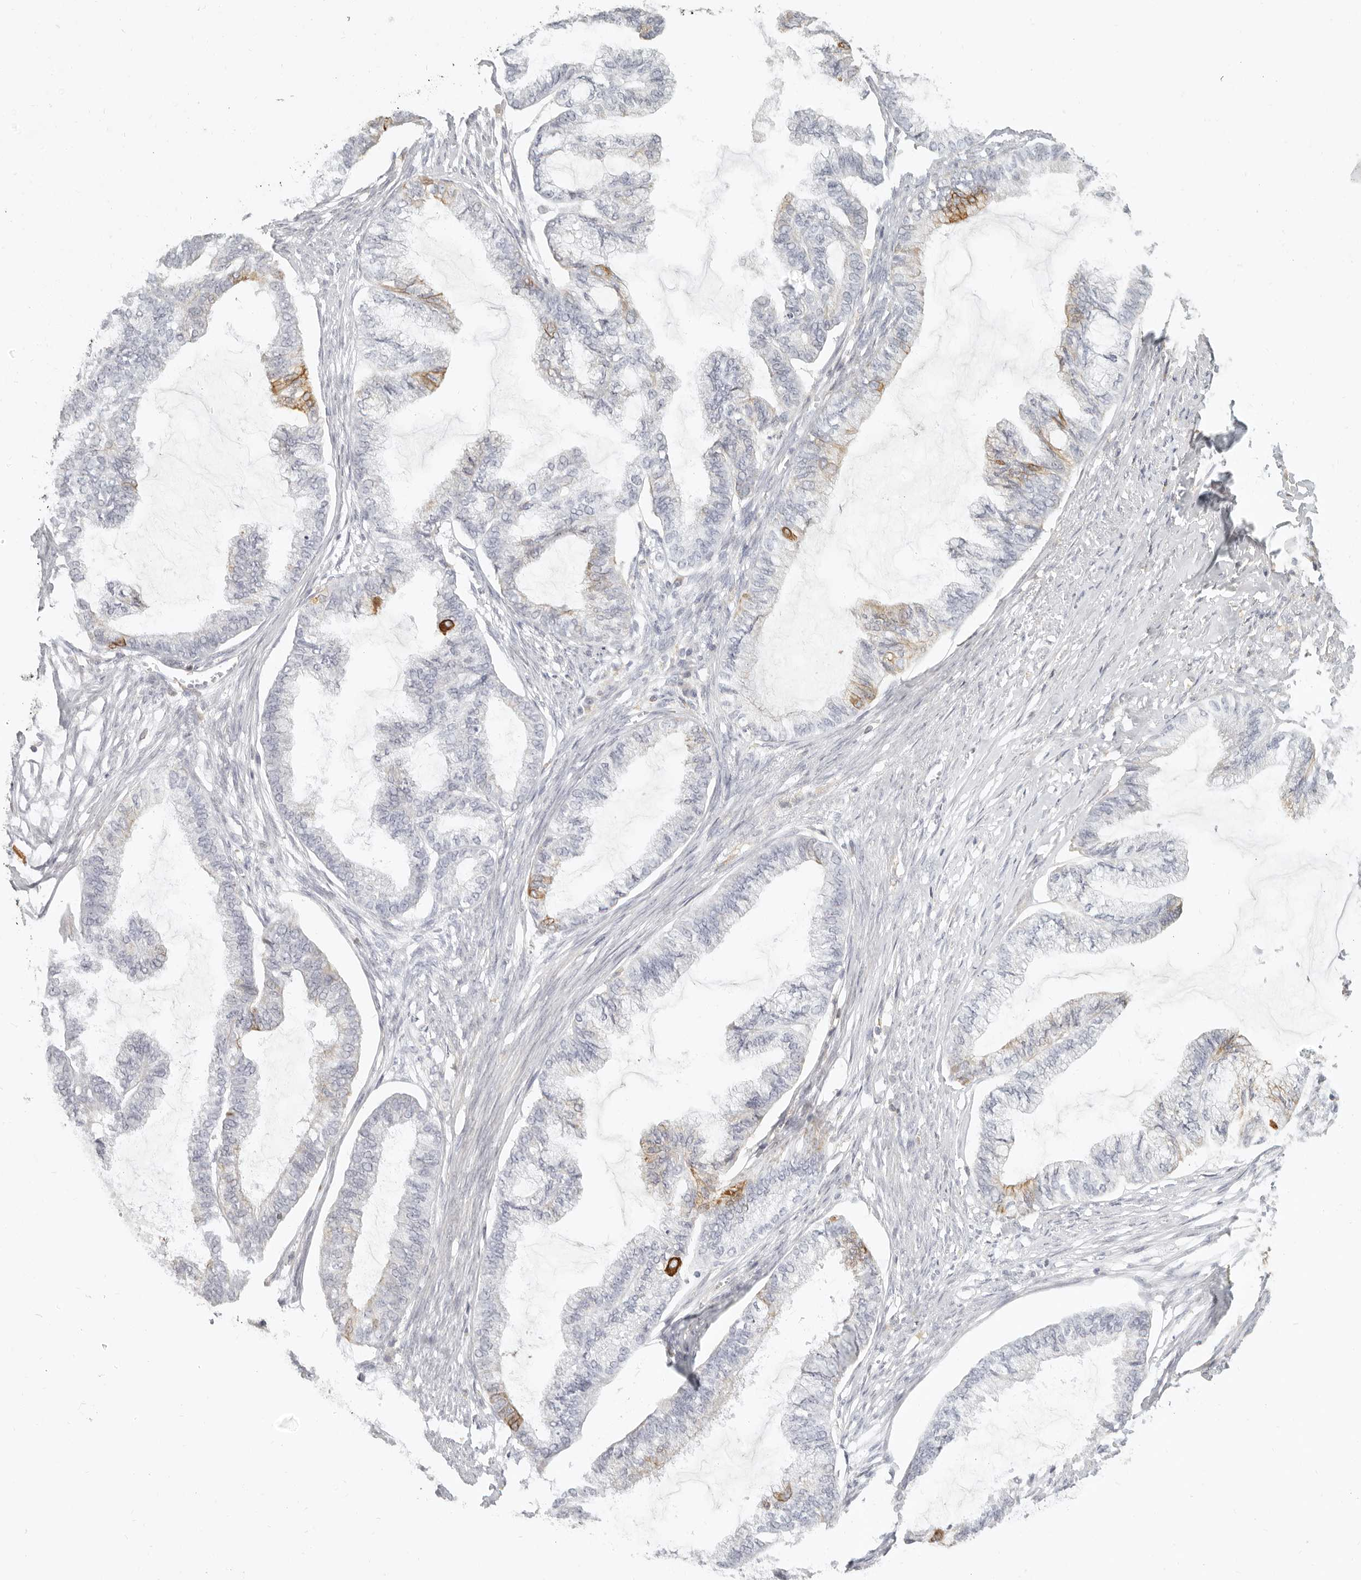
{"staining": {"intensity": "weak", "quantity": "<25%", "location": "cytoplasmic/membranous"}, "tissue": "endometrial cancer", "cell_type": "Tumor cells", "image_type": "cancer", "snomed": [{"axis": "morphology", "description": "Adenocarcinoma, NOS"}, {"axis": "topography", "description": "Endometrium"}], "caption": "A high-resolution histopathology image shows immunohistochemistry (IHC) staining of endometrial cancer, which shows no significant positivity in tumor cells. The staining was performed using DAB (3,3'-diaminobenzidine) to visualize the protein expression in brown, while the nuclei were stained in blue with hematoxylin (Magnification: 20x).", "gene": "NIBAN1", "patient": {"sex": "female", "age": 86}}